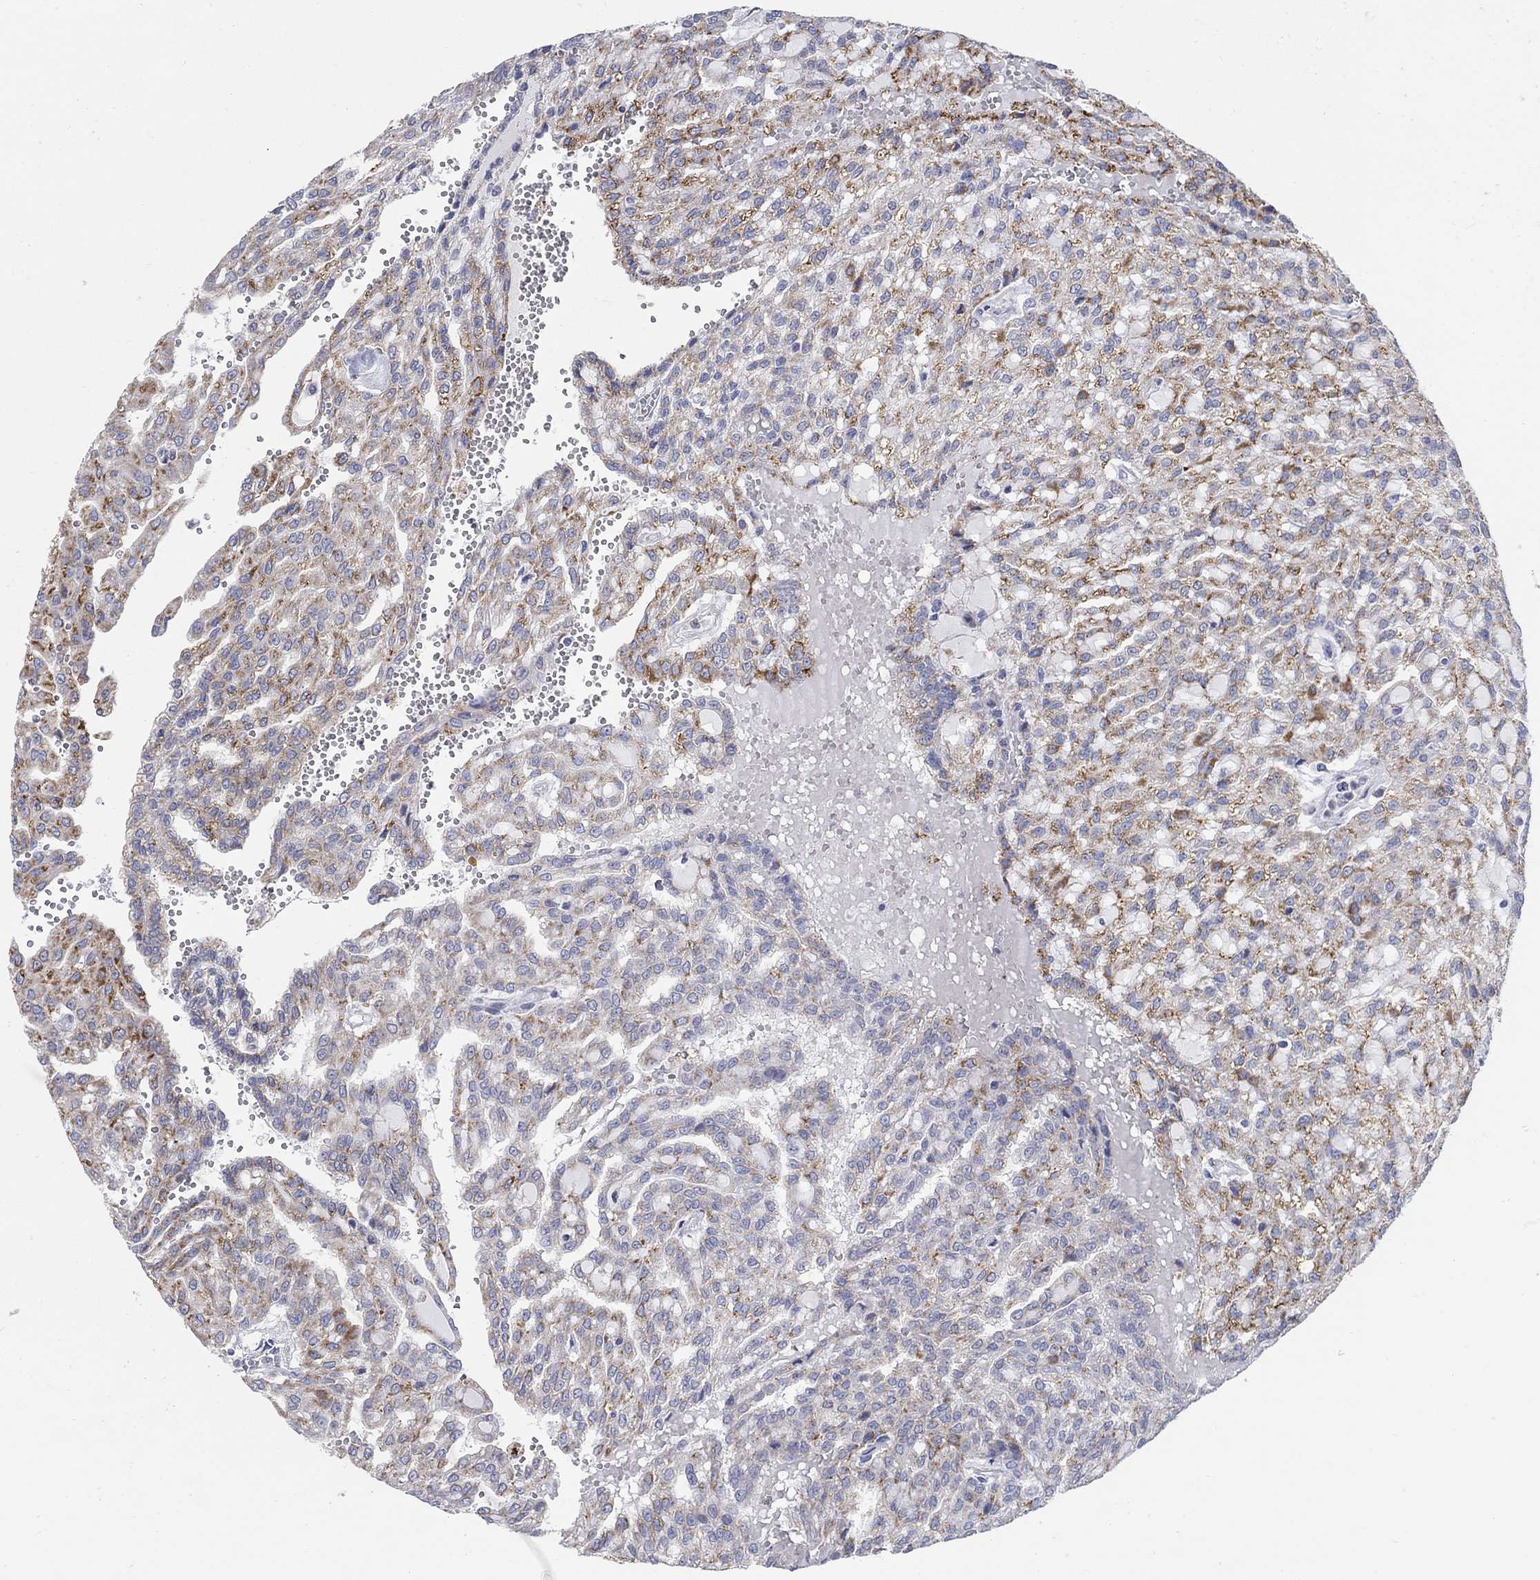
{"staining": {"intensity": "strong", "quantity": "25%-75%", "location": "cytoplasmic/membranous"}, "tissue": "renal cancer", "cell_type": "Tumor cells", "image_type": "cancer", "snomed": [{"axis": "morphology", "description": "Adenocarcinoma, NOS"}, {"axis": "topography", "description": "Kidney"}], "caption": "High-magnification brightfield microscopy of renal cancer stained with DAB (brown) and counterstained with hematoxylin (blue). tumor cells exhibit strong cytoplasmic/membranous expression is identified in about25%-75% of cells. (DAB = brown stain, brightfield microscopy at high magnification).", "gene": "SCCPDH", "patient": {"sex": "male", "age": 63}}